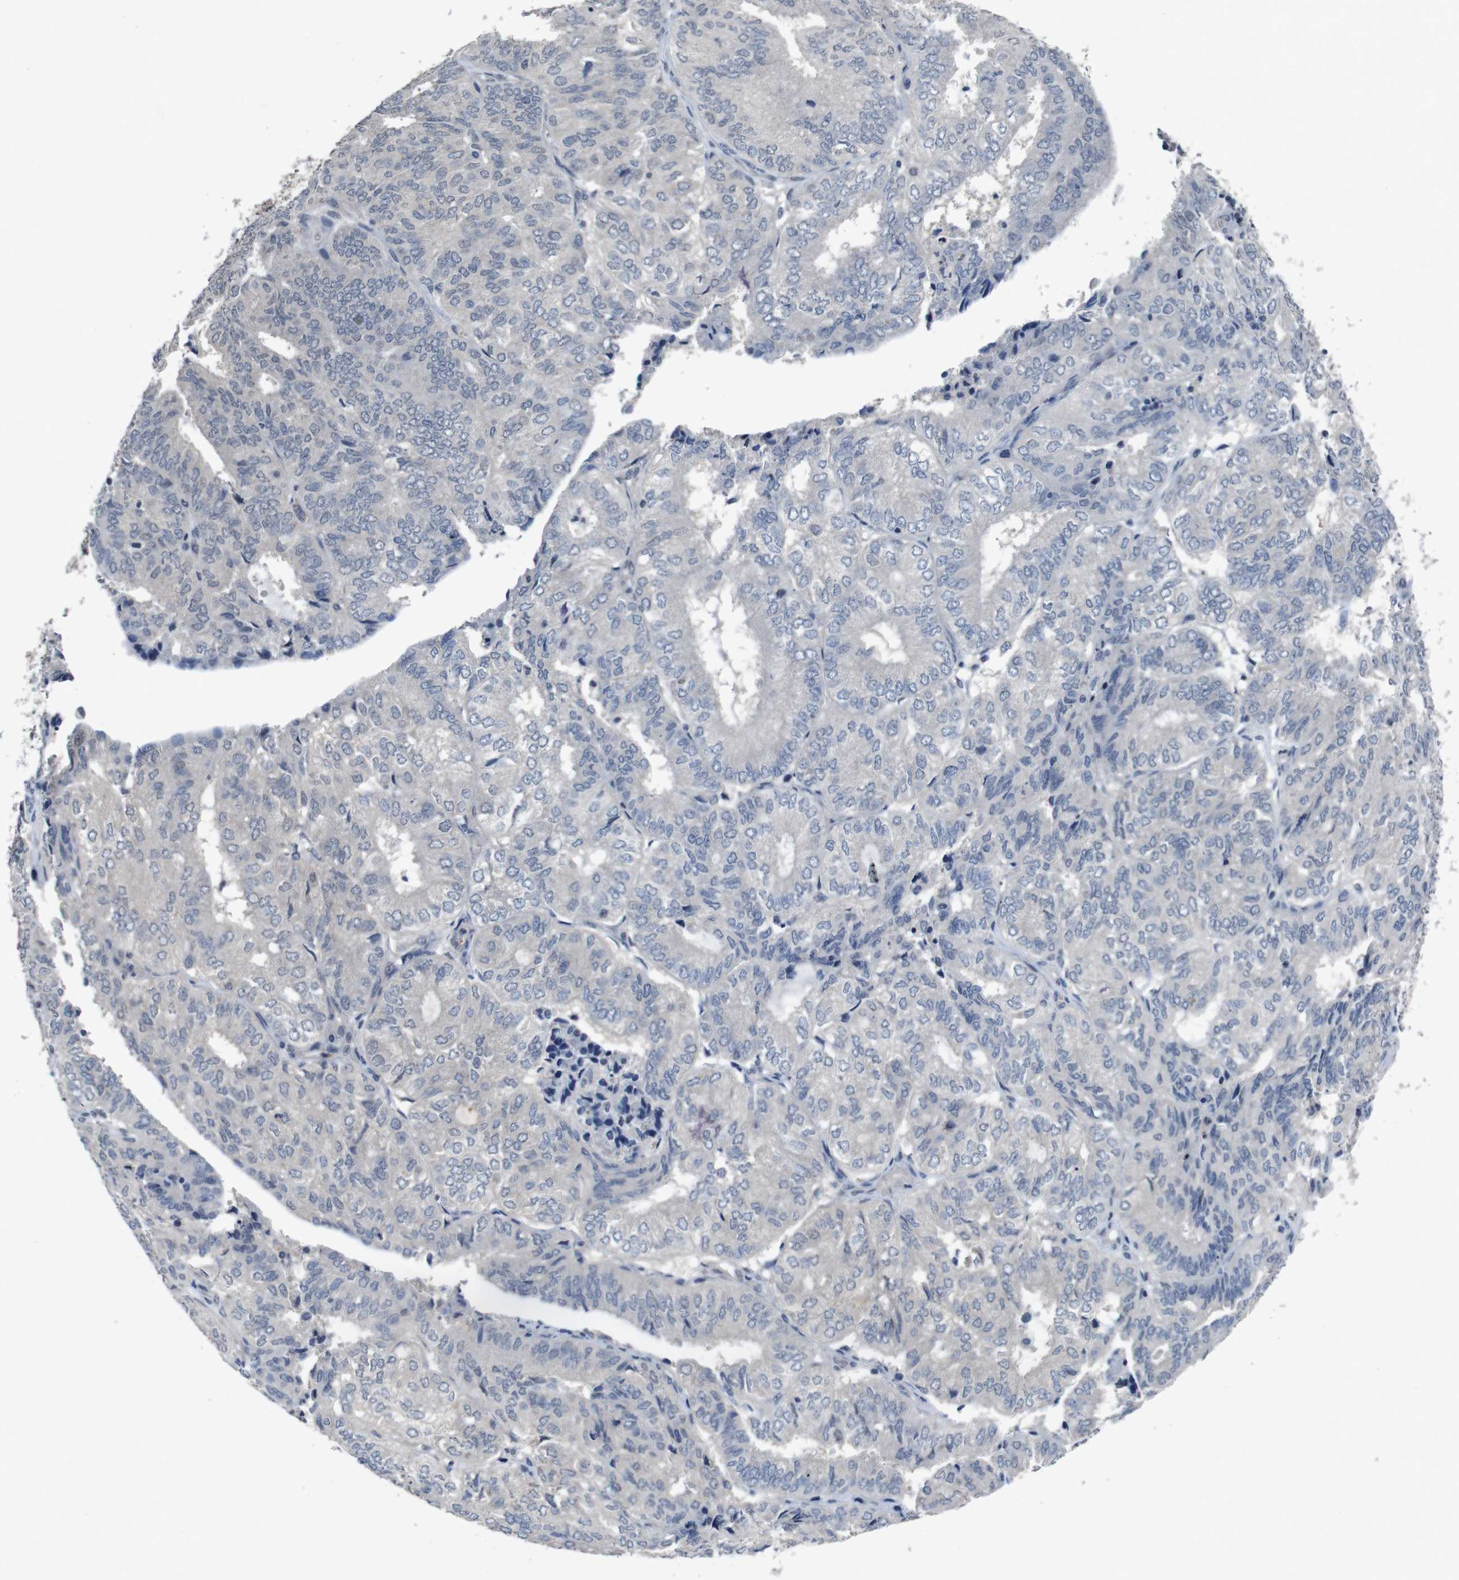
{"staining": {"intensity": "negative", "quantity": "none", "location": "none"}, "tissue": "endometrial cancer", "cell_type": "Tumor cells", "image_type": "cancer", "snomed": [{"axis": "morphology", "description": "Adenocarcinoma, NOS"}, {"axis": "topography", "description": "Uterus"}], "caption": "Image shows no protein staining in tumor cells of endometrial cancer (adenocarcinoma) tissue.", "gene": "AKT3", "patient": {"sex": "female", "age": 60}}